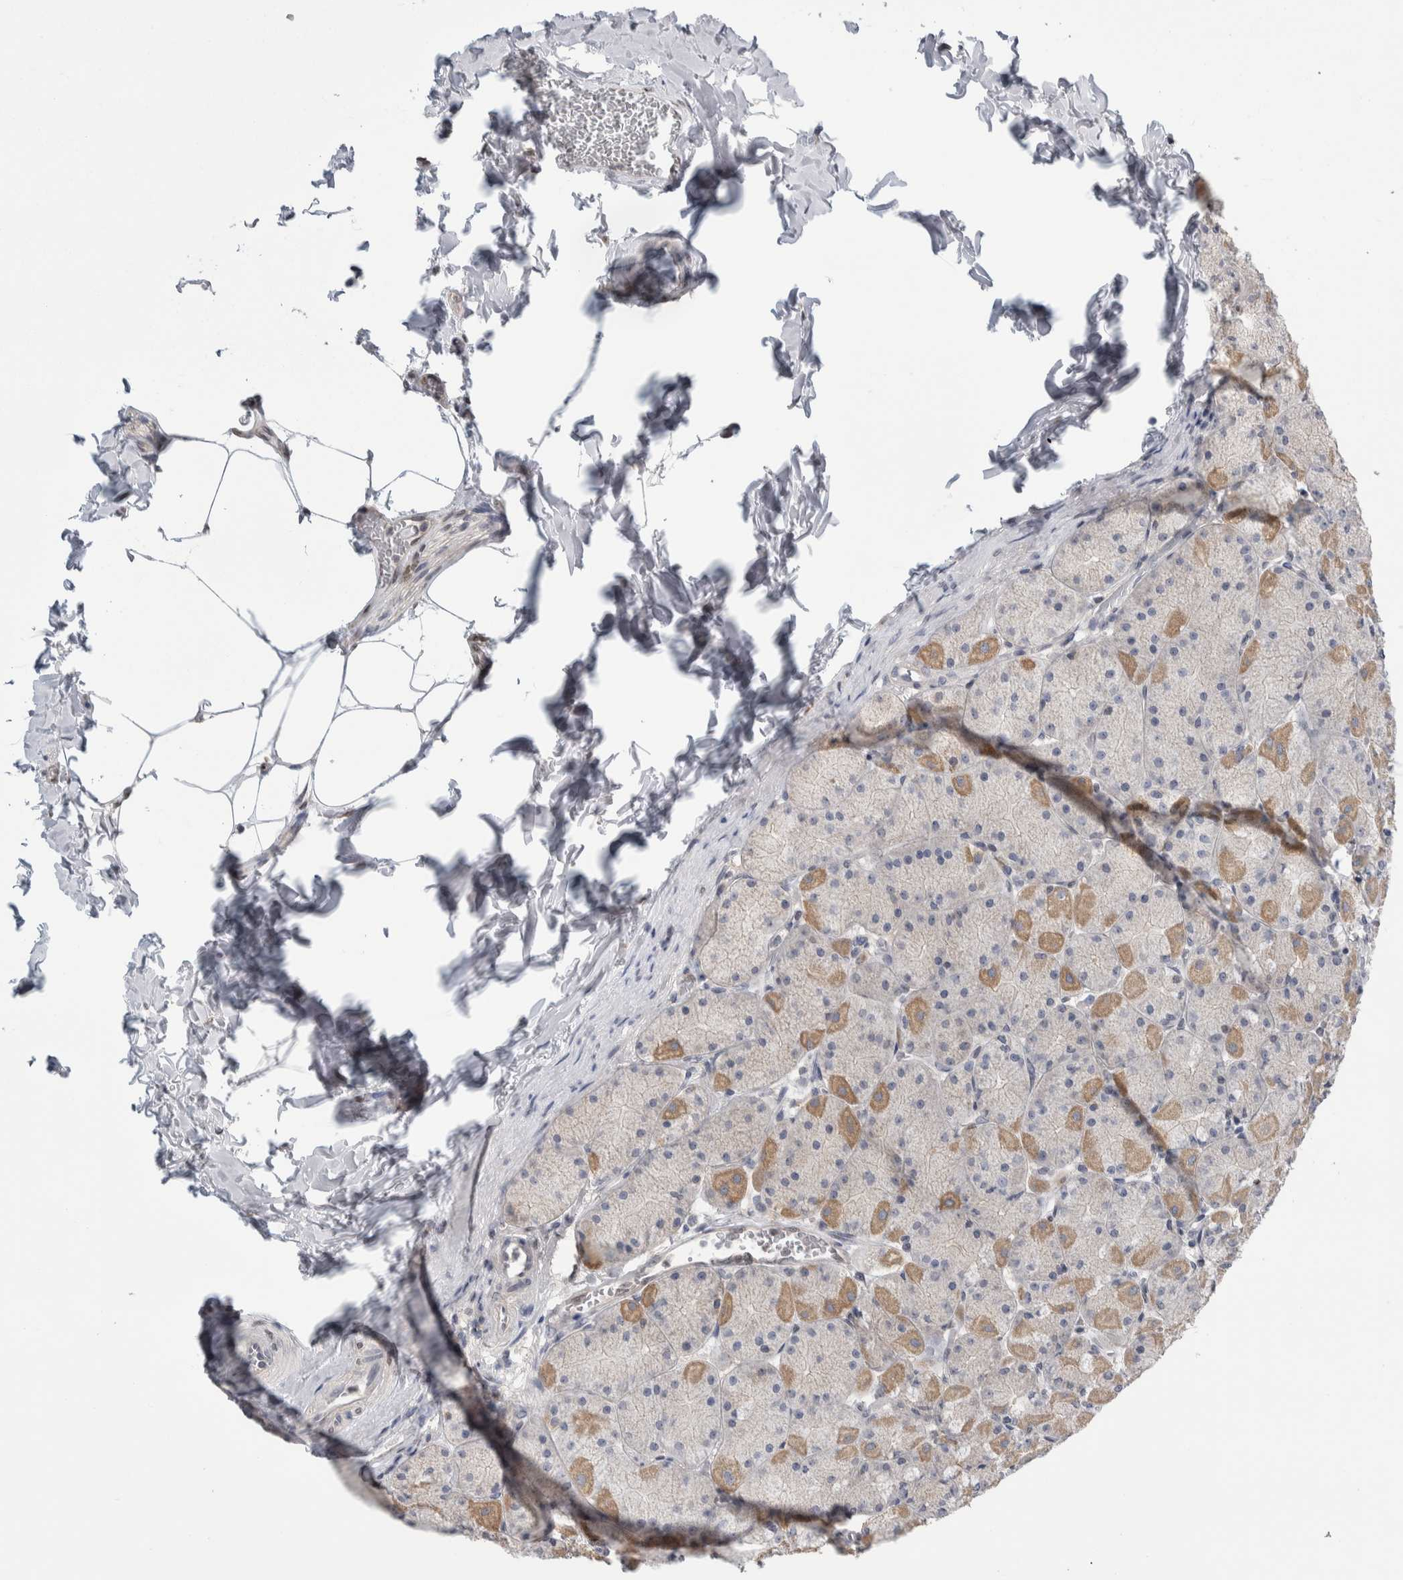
{"staining": {"intensity": "moderate", "quantity": "25%-75%", "location": "cytoplasmic/membranous"}, "tissue": "stomach", "cell_type": "Glandular cells", "image_type": "normal", "snomed": [{"axis": "morphology", "description": "Normal tissue, NOS"}, {"axis": "topography", "description": "Stomach, upper"}], "caption": "Stomach stained with IHC exhibits moderate cytoplasmic/membranous expression in about 25%-75% of glandular cells.", "gene": "TAX1BP1", "patient": {"sex": "female", "age": 56}}